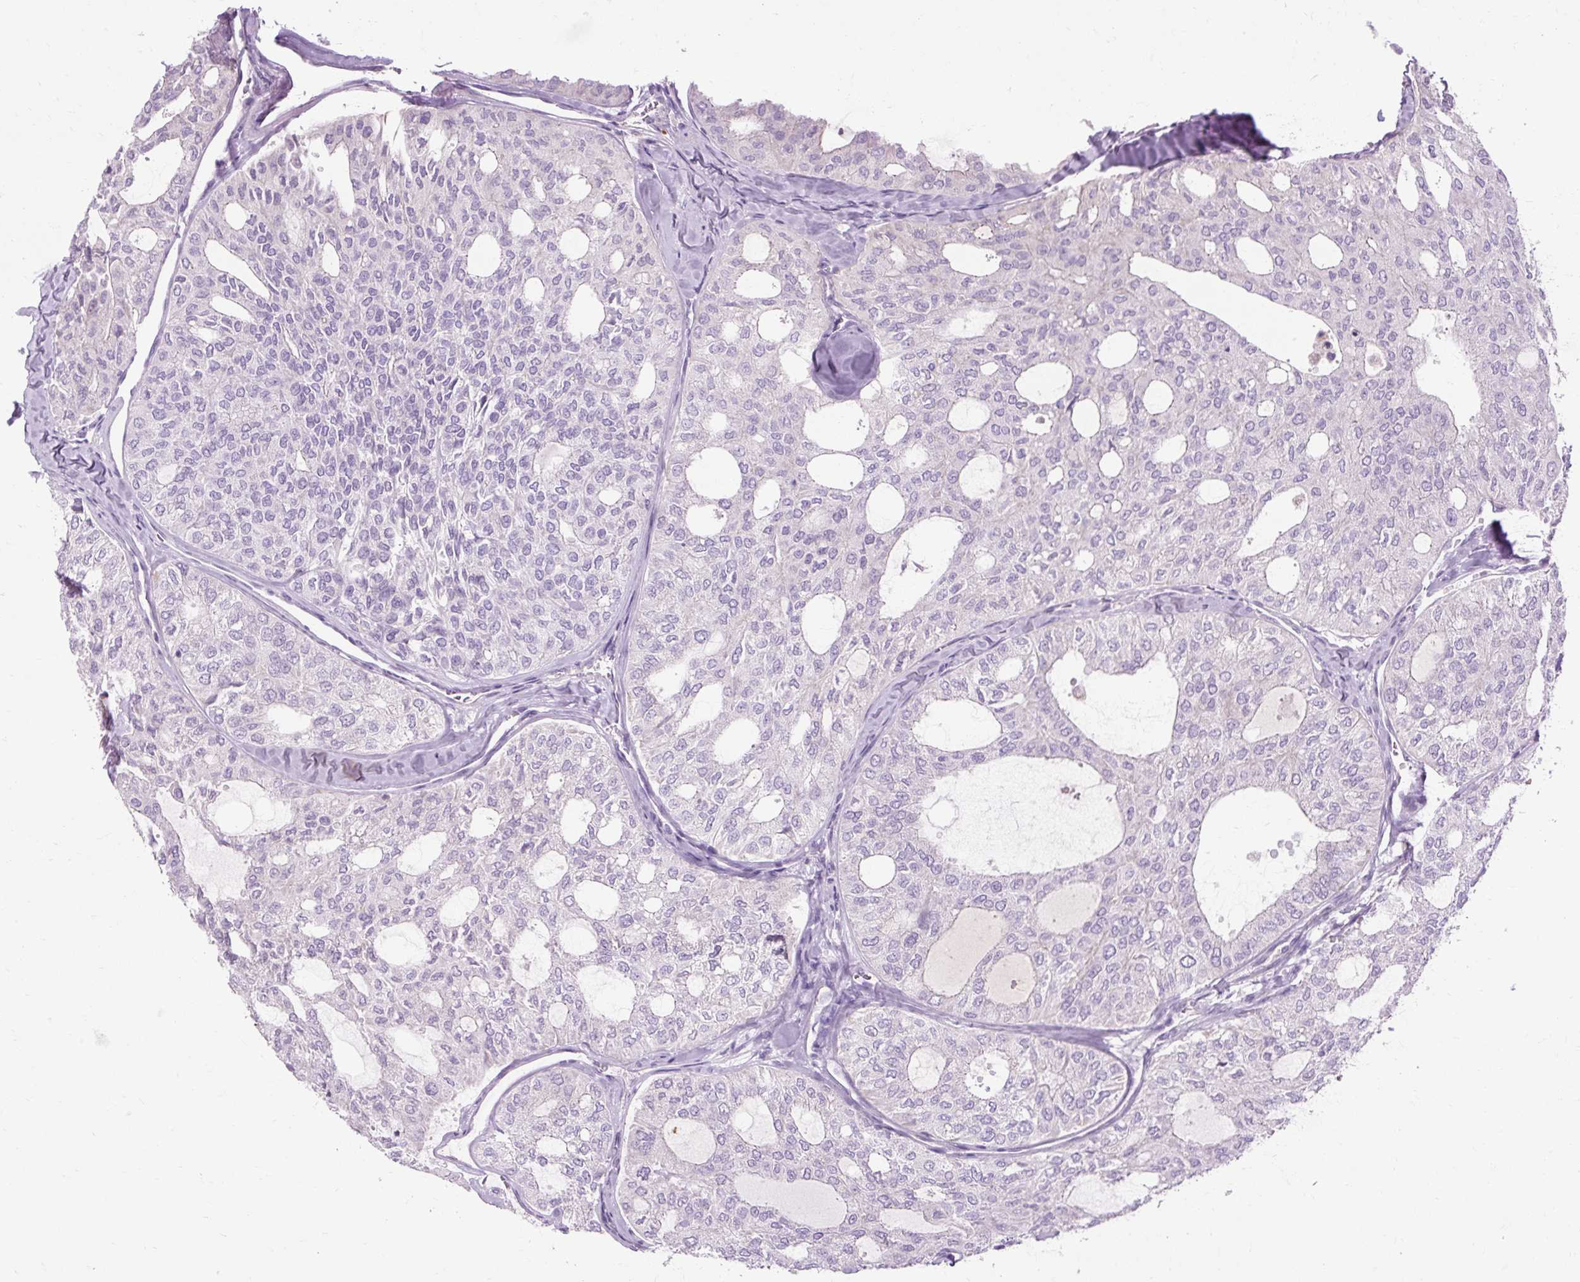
{"staining": {"intensity": "negative", "quantity": "none", "location": "none"}, "tissue": "thyroid cancer", "cell_type": "Tumor cells", "image_type": "cancer", "snomed": [{"axis": "morphology", "description": "Follicular adenoma carcinoma, NOS"}, {"axis": "topography", "description": "Thyroid gland"}], "caption": "Immunohistochemical staining of thyroid cancer demonstrates no significant expression in tumor cells.", "gene": "ARRDC2", "patient": {"sex": "male", "age": 75}}